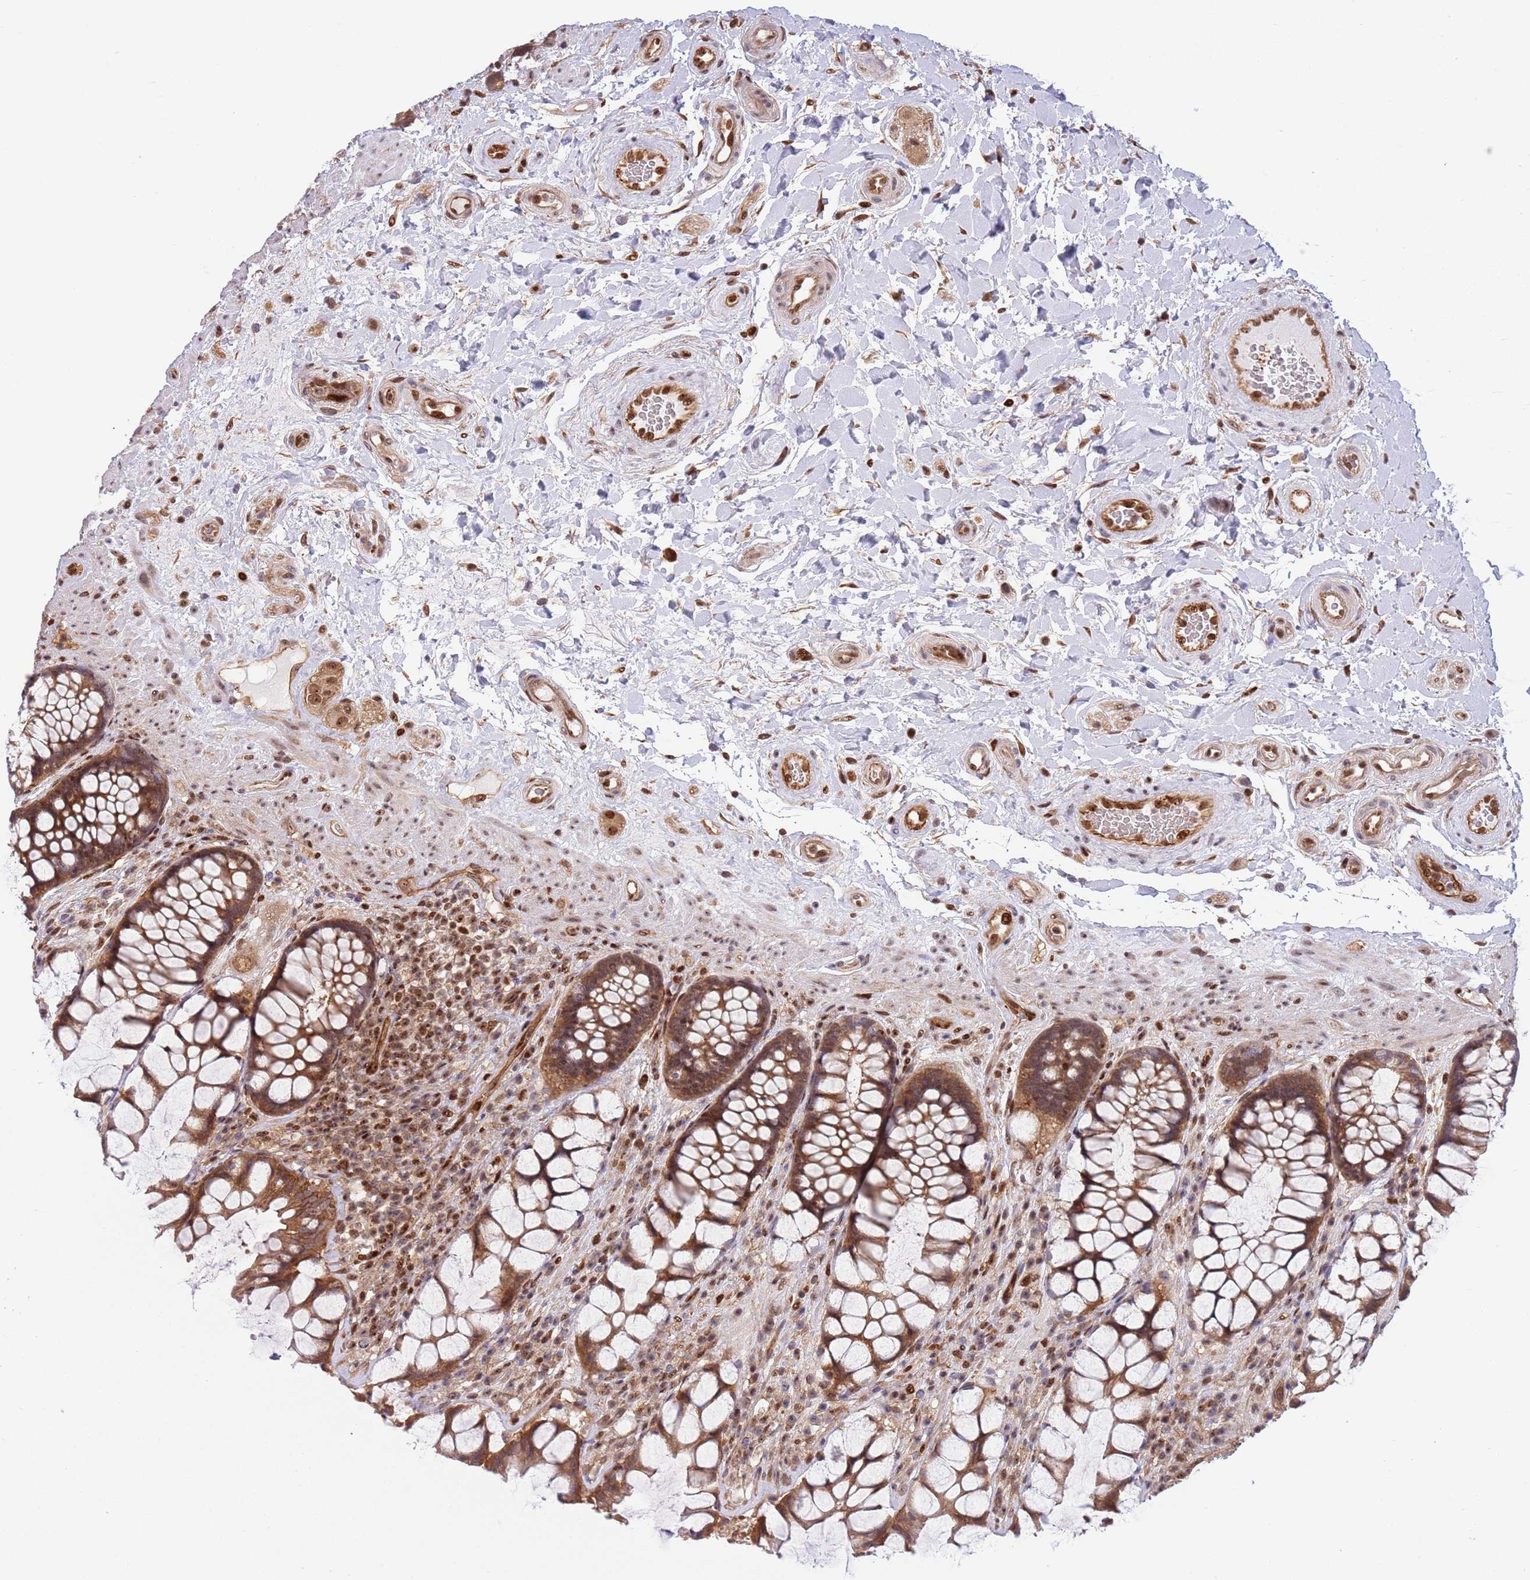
{"staining": {"intensity": "moderate", "quantity": ">75%", "location": "cytoplasmic/membranous"}, "tissue": "rectum", "cell_type": "Glandular cells", "image_type": "normal", "snomed": [{"axis": "morphology", "description": "Normal tissue, NOS"}, {"axis": "topography", "description": "Rectum"}], "caption": "Human rectum stained for a protein (brown) displays moderate cytoplasmic/membranous positive expression in about >75% of glandular cells.", "gene": "TBX10", "patient": {"sex": "female", "age": 58}}